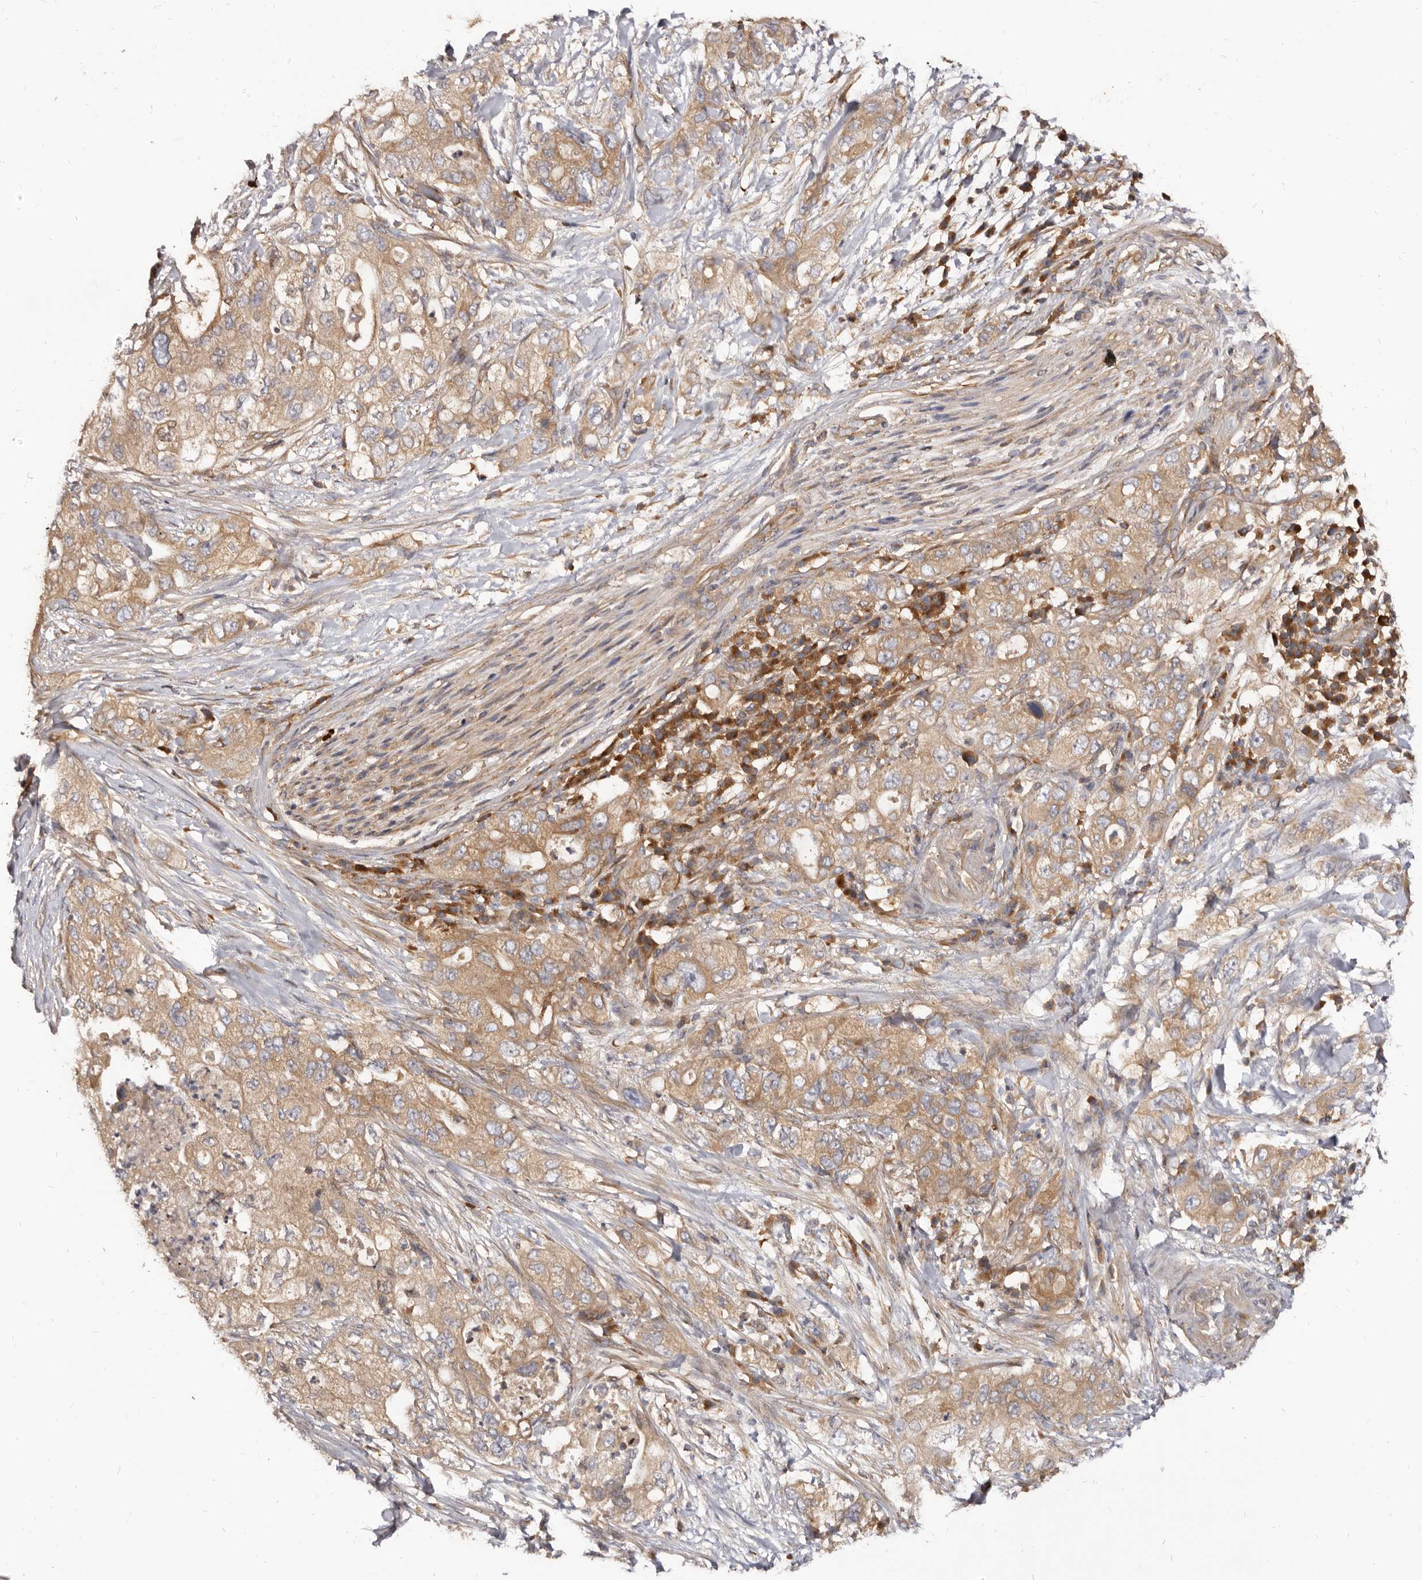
{"staining": {"intensity": "moderate", "quantity": ">75%", "location": "cytoplasmic/membranous"}, "tissue": "pancreatic cancer", "cell_type": "Tumor cells", "image_type": "cancer", "snomed": [{"axis": "morphology", "description": "Adenocarcinoma, NOS"}, {"axis": "topography", "description": "Pancreas"}], "caption": "A medium amount of moderate cytoplasmic/membranous expression is identified in approximately >75% of tumor cells in adenocarcinoma (pancreatic) tissue.", "gene": "ADAMTS20", "patient": {"sex": "female", "age": 73}}